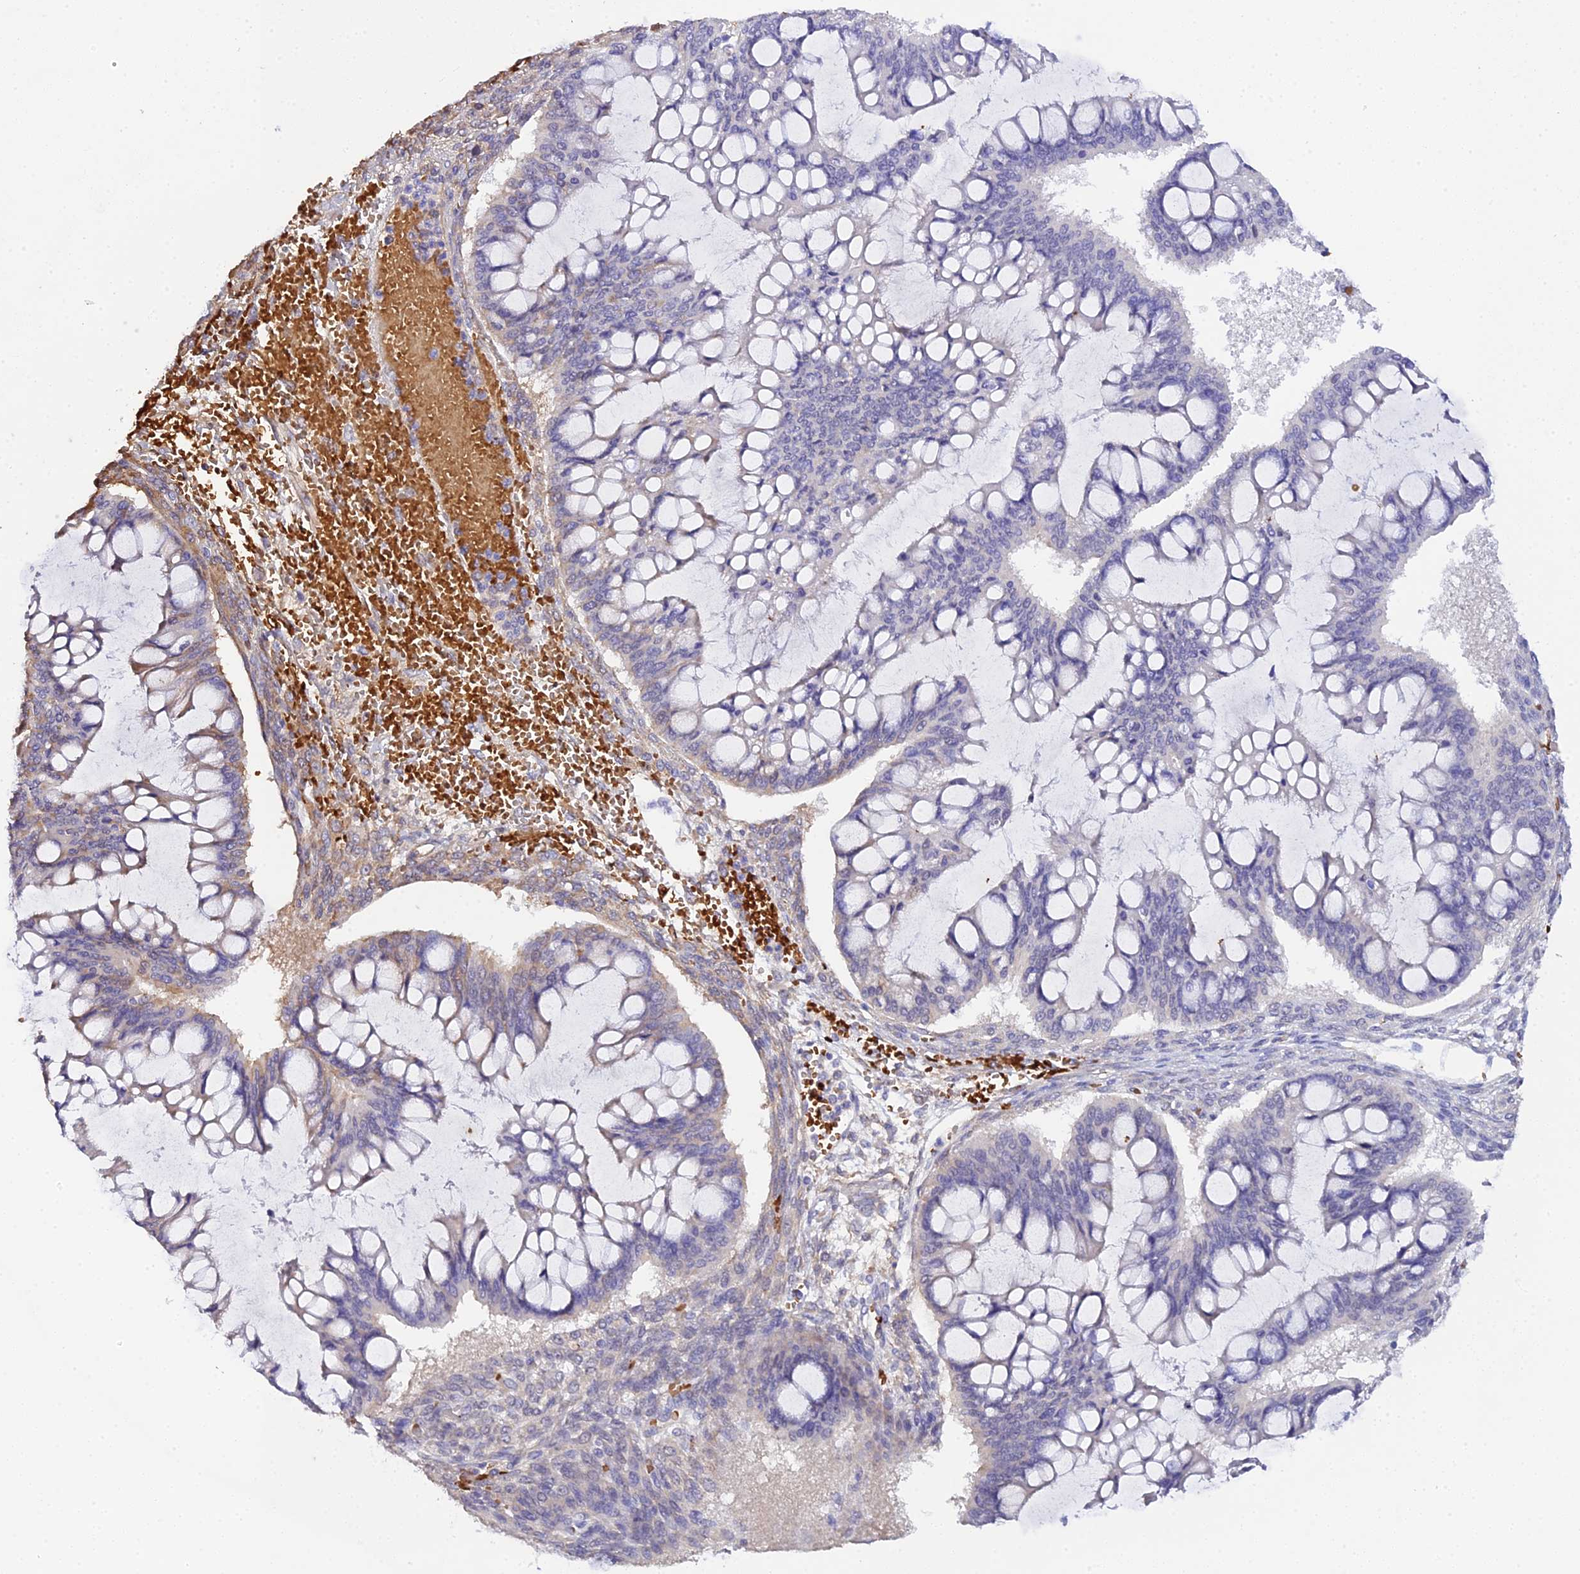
{"staining": {"intensity": "negative", "quantity": "none", "location": "none"}, "tissue": "ovarian cancer", "cell_type": "Tumor cells", "image_type": "cancer", "snomed": [{"axis": "morphology", "description": "Cystadenocarcinoma, mucinous, NOS"}, {"axis": "topography", "description": "Ovary"}], "caption": "Protein analysis of ovarian cancer reveals no significant positivity in tumor cells.", "gene": "CFAP45", "patient": {"sex": "female", "age": 73}}